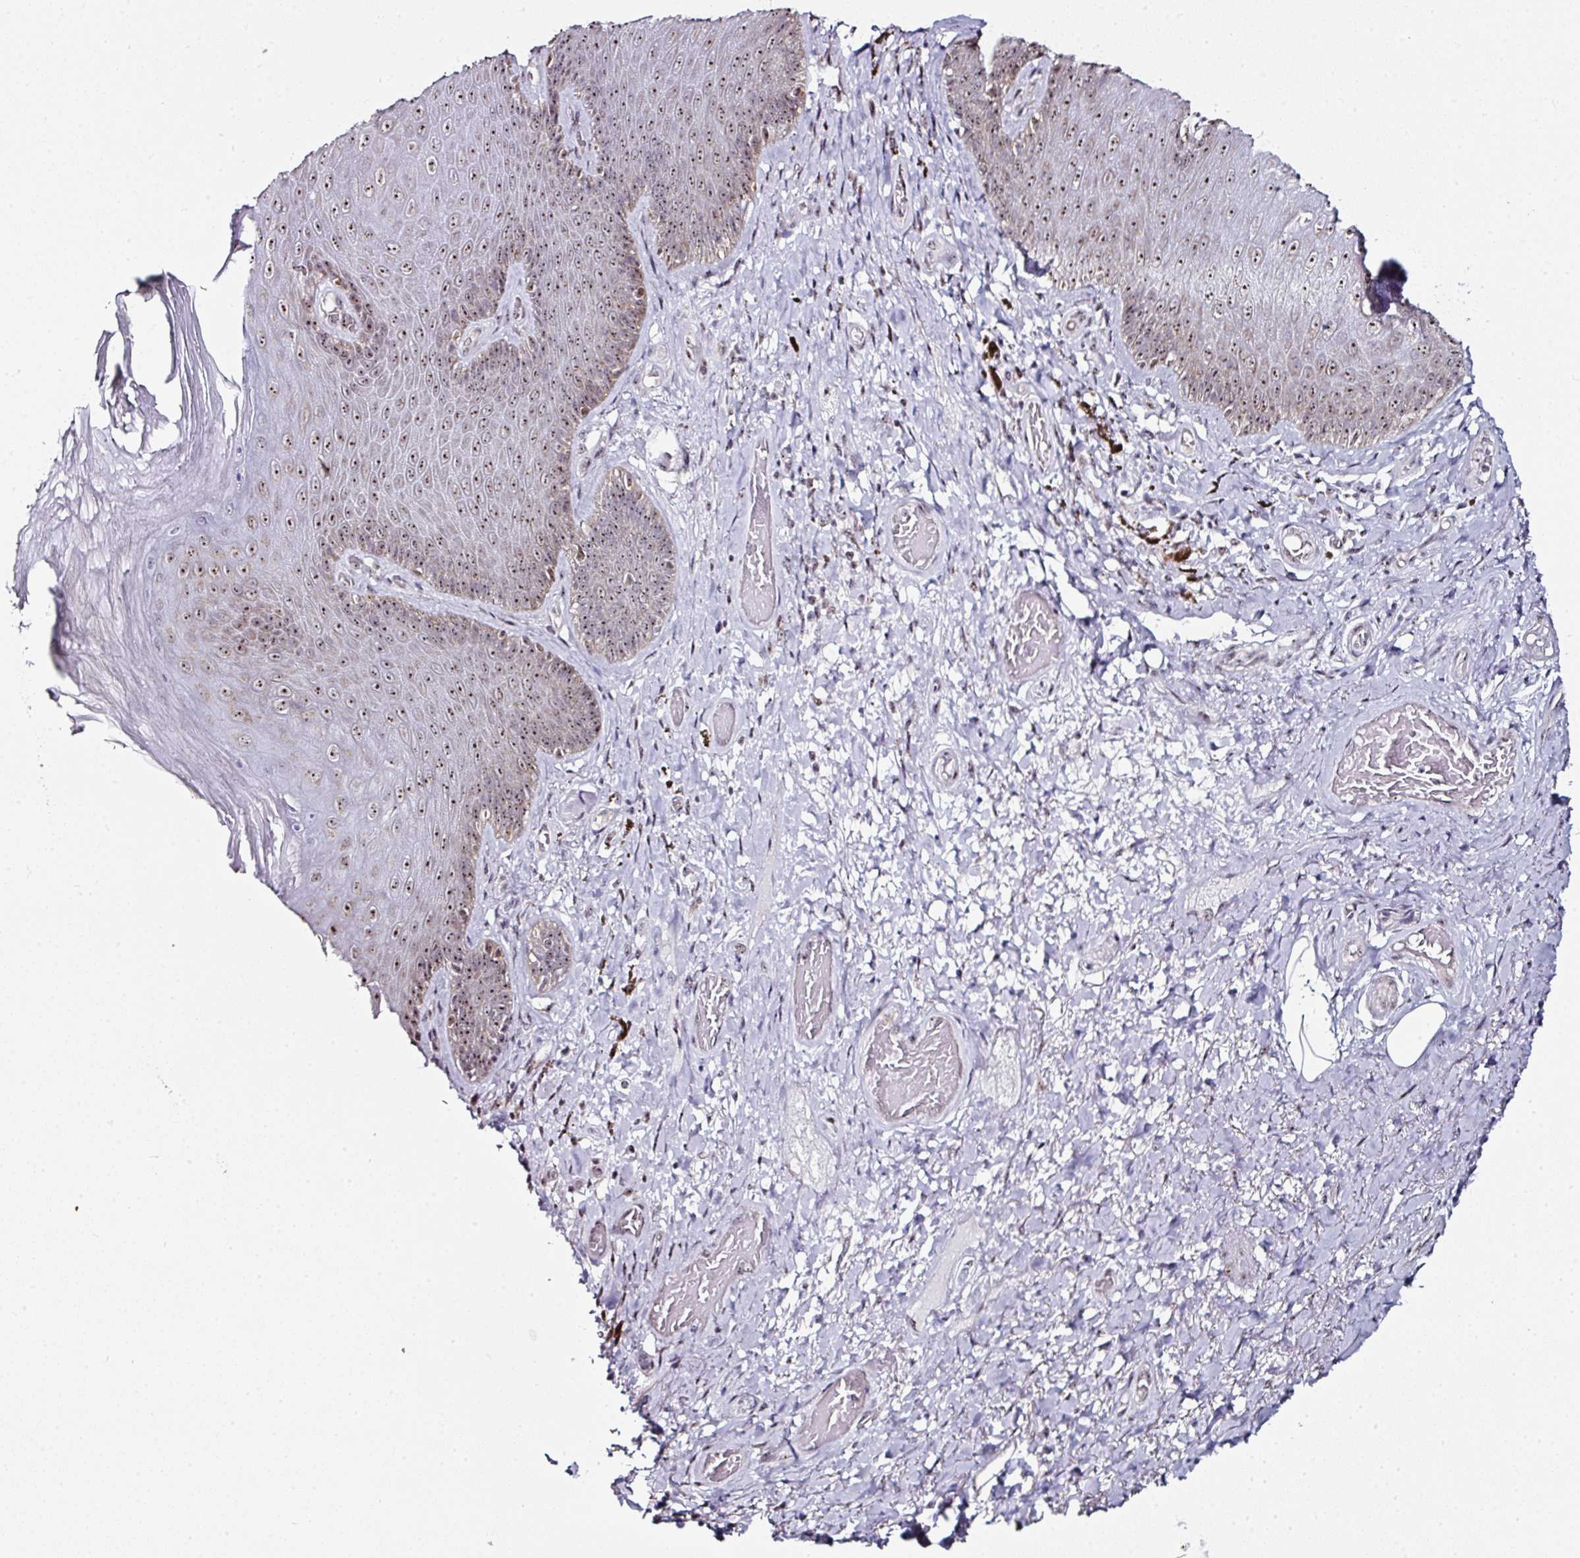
{"staining": {"intensity": "moderate", "quantity": ">75%", "location": "cytoplasmic/membranous,nuclear"}, "tissue": "skin", "cell_type": "Epidermal cells", "image_type": "normal", "snomed": [{"axis": "morphology", "description": "Normal tissue, NOS"}, {"axis": "topography", "description": "Anal"}, {"axis": "topography", "description": "Peripheral nerve tissue"}], "caption": "A high-resolution histopathology image shows immunohistochemistry staining of benign skin, which exhibits moderate cytoplasmic/membranous,nuclear staining in about >75% of epidermal cells. The protein of interest is shown in brown color, while the nuclei are stained blue.", "gene": "NACC2", "patient": {"sex": "male", "age": 53}}